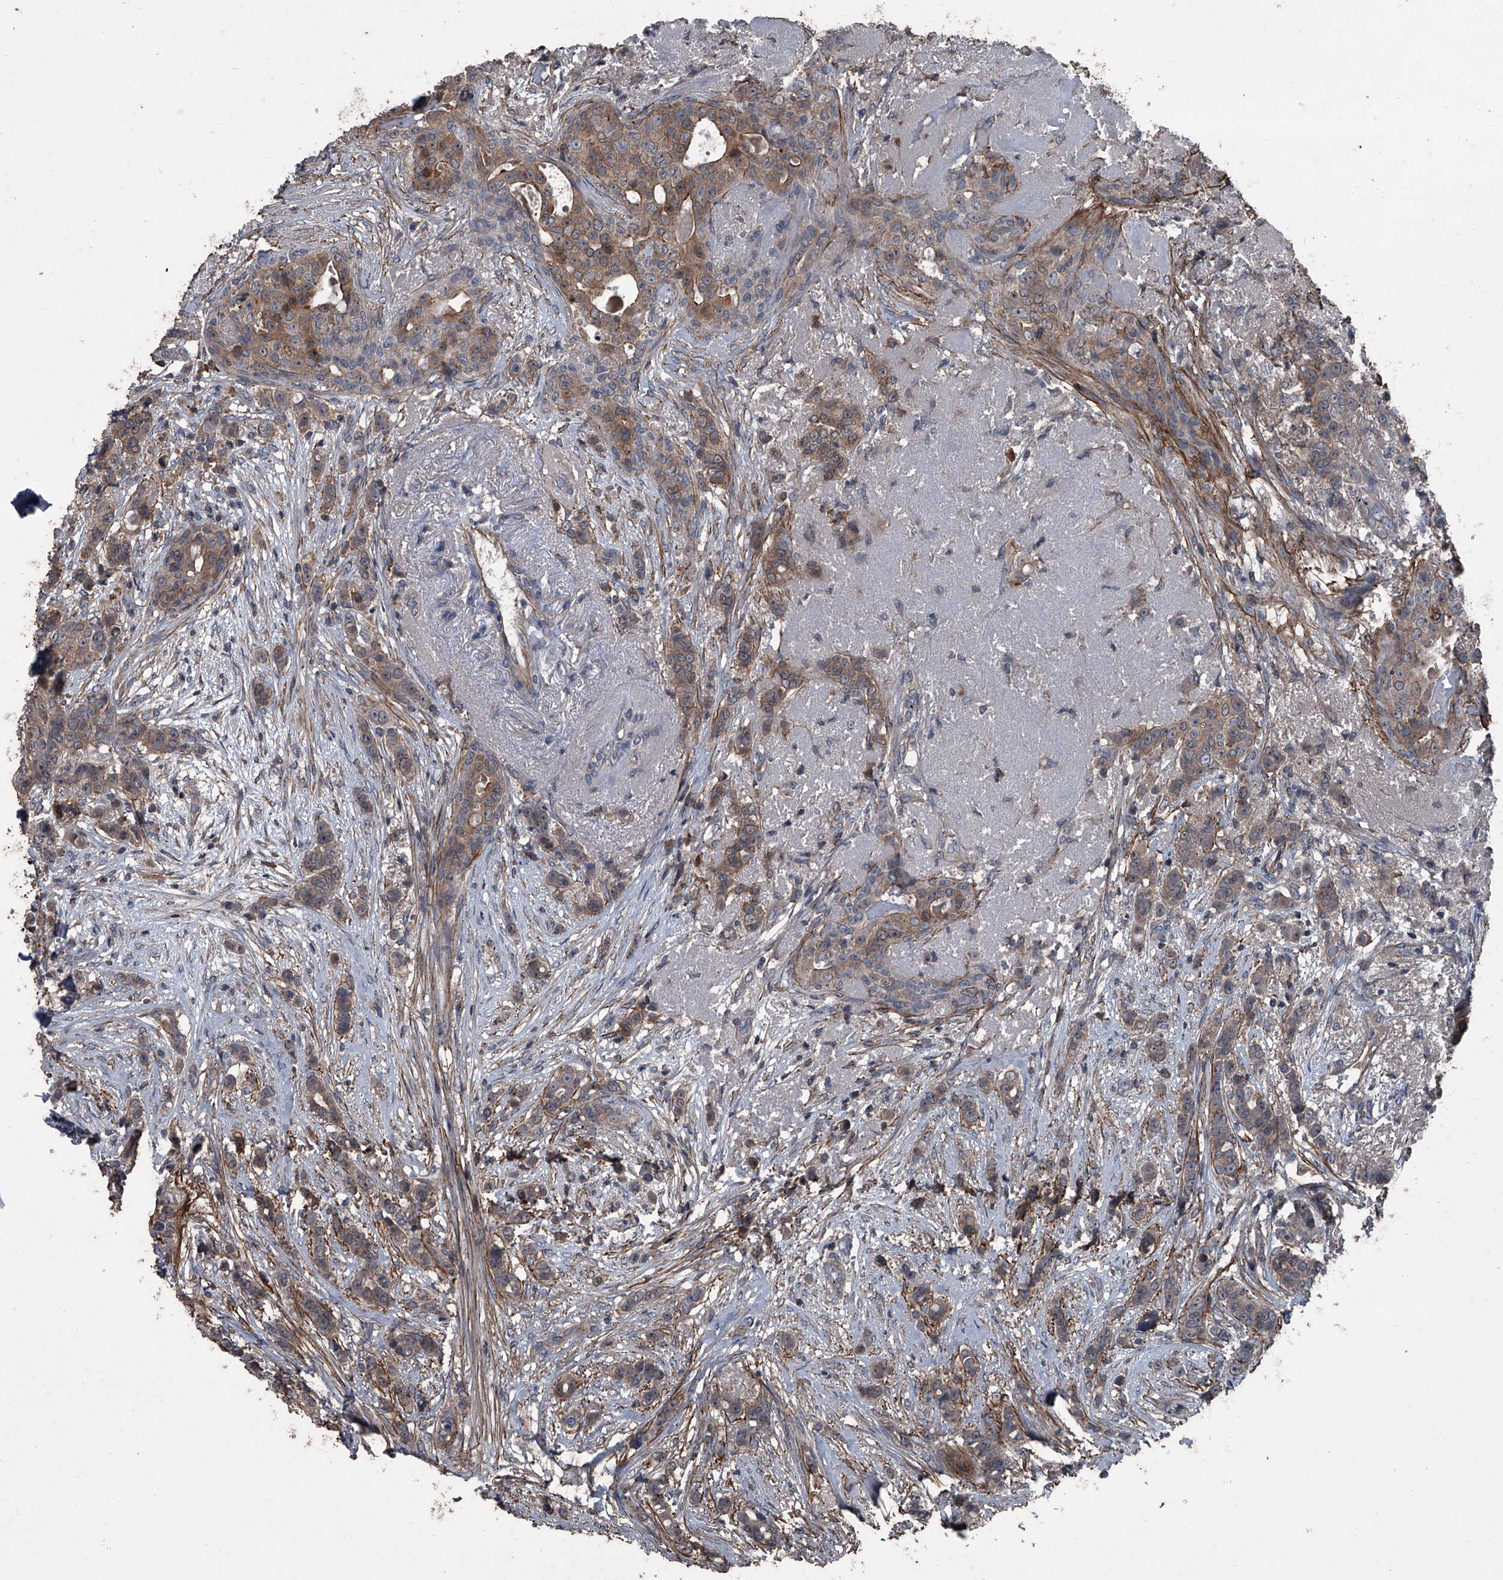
{"staining": {"intensity": "weak", "quantity": "25%-75%", "location": "cytoplasmic/membranous"}, "tissue": "breast cancer", "cell_type": "Tumor cells", "image_type": "cancer", "snomed": [{"axis": "morphology", "description": "Lobular carcinoma"}, {"axis": "topography", "description": "Breast"}], "caption": "A histopathology image of lobular carcinoma (breast) stained for a protein reveals weak cytoplasmic/membranous brown staining in tumor cells. (DAB = brown stain, brightfield microscopy at high magnification).", "gene": "OARD1", "patient": {"sex": "female", "age": 51}}